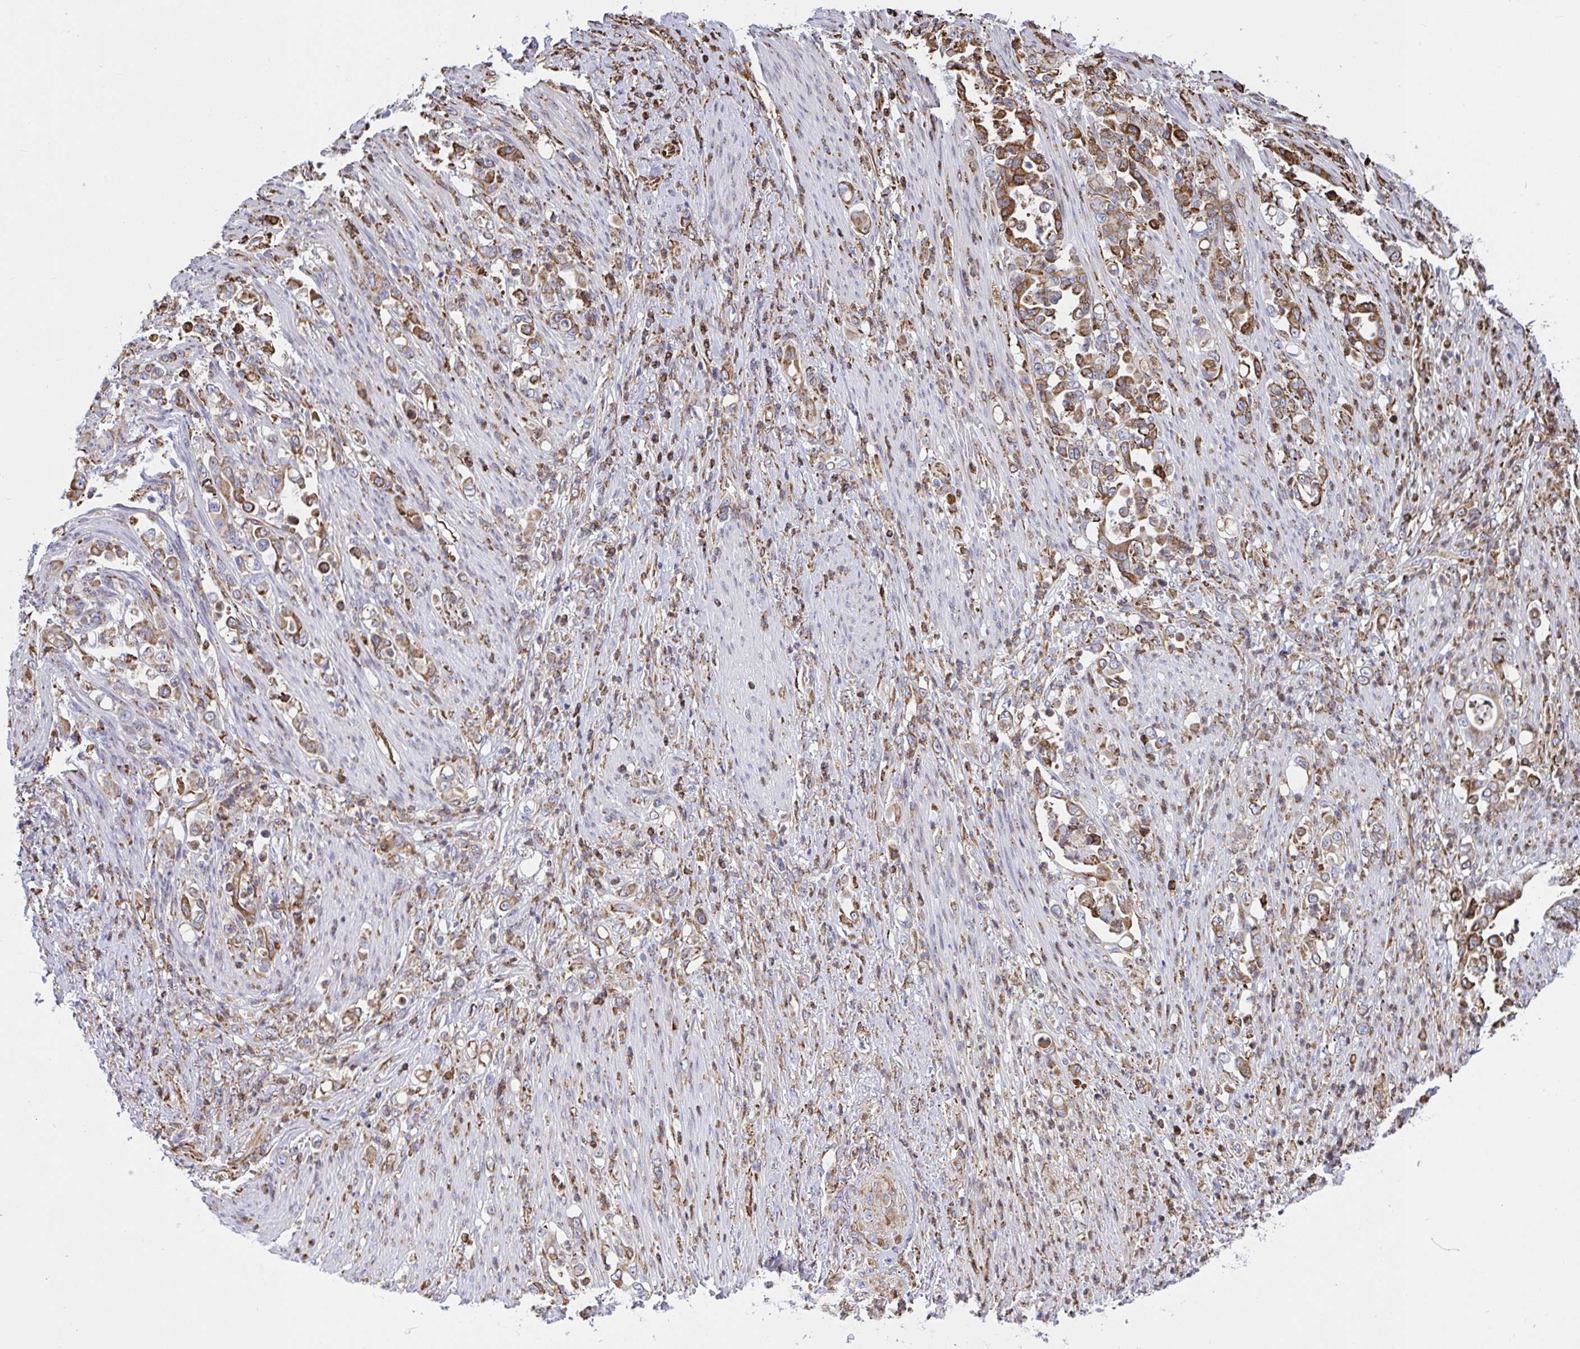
{"staining": {"intensity": "moderate", "quantity": "25%-75%", "location": "cytoplasmic/membranous"}, "tissue": "stomach cancer", "cell_type": "Tumor cells", "image_type": "cancer", "snomed": [{"axis": "morphology", "description": "Normal tissue, NOS"}, {"axis": "morphology", "description": "Adenocarcinoma, NOS"}, {"axis": "topography", "description": "Stomach"}], "caption": "Stomach adenocarcinoma was stained to show a protein in brown. There is medium levels of moderate cytoplasmic/membranous staining in about 25%-75% of tumor cells. Using DAB (brown) and hematoxylin (blue) stains, captured at high magnification using brightfield microscopy.", "gene": "CLGN", "patient": {"sex": "female", "age": 79}}